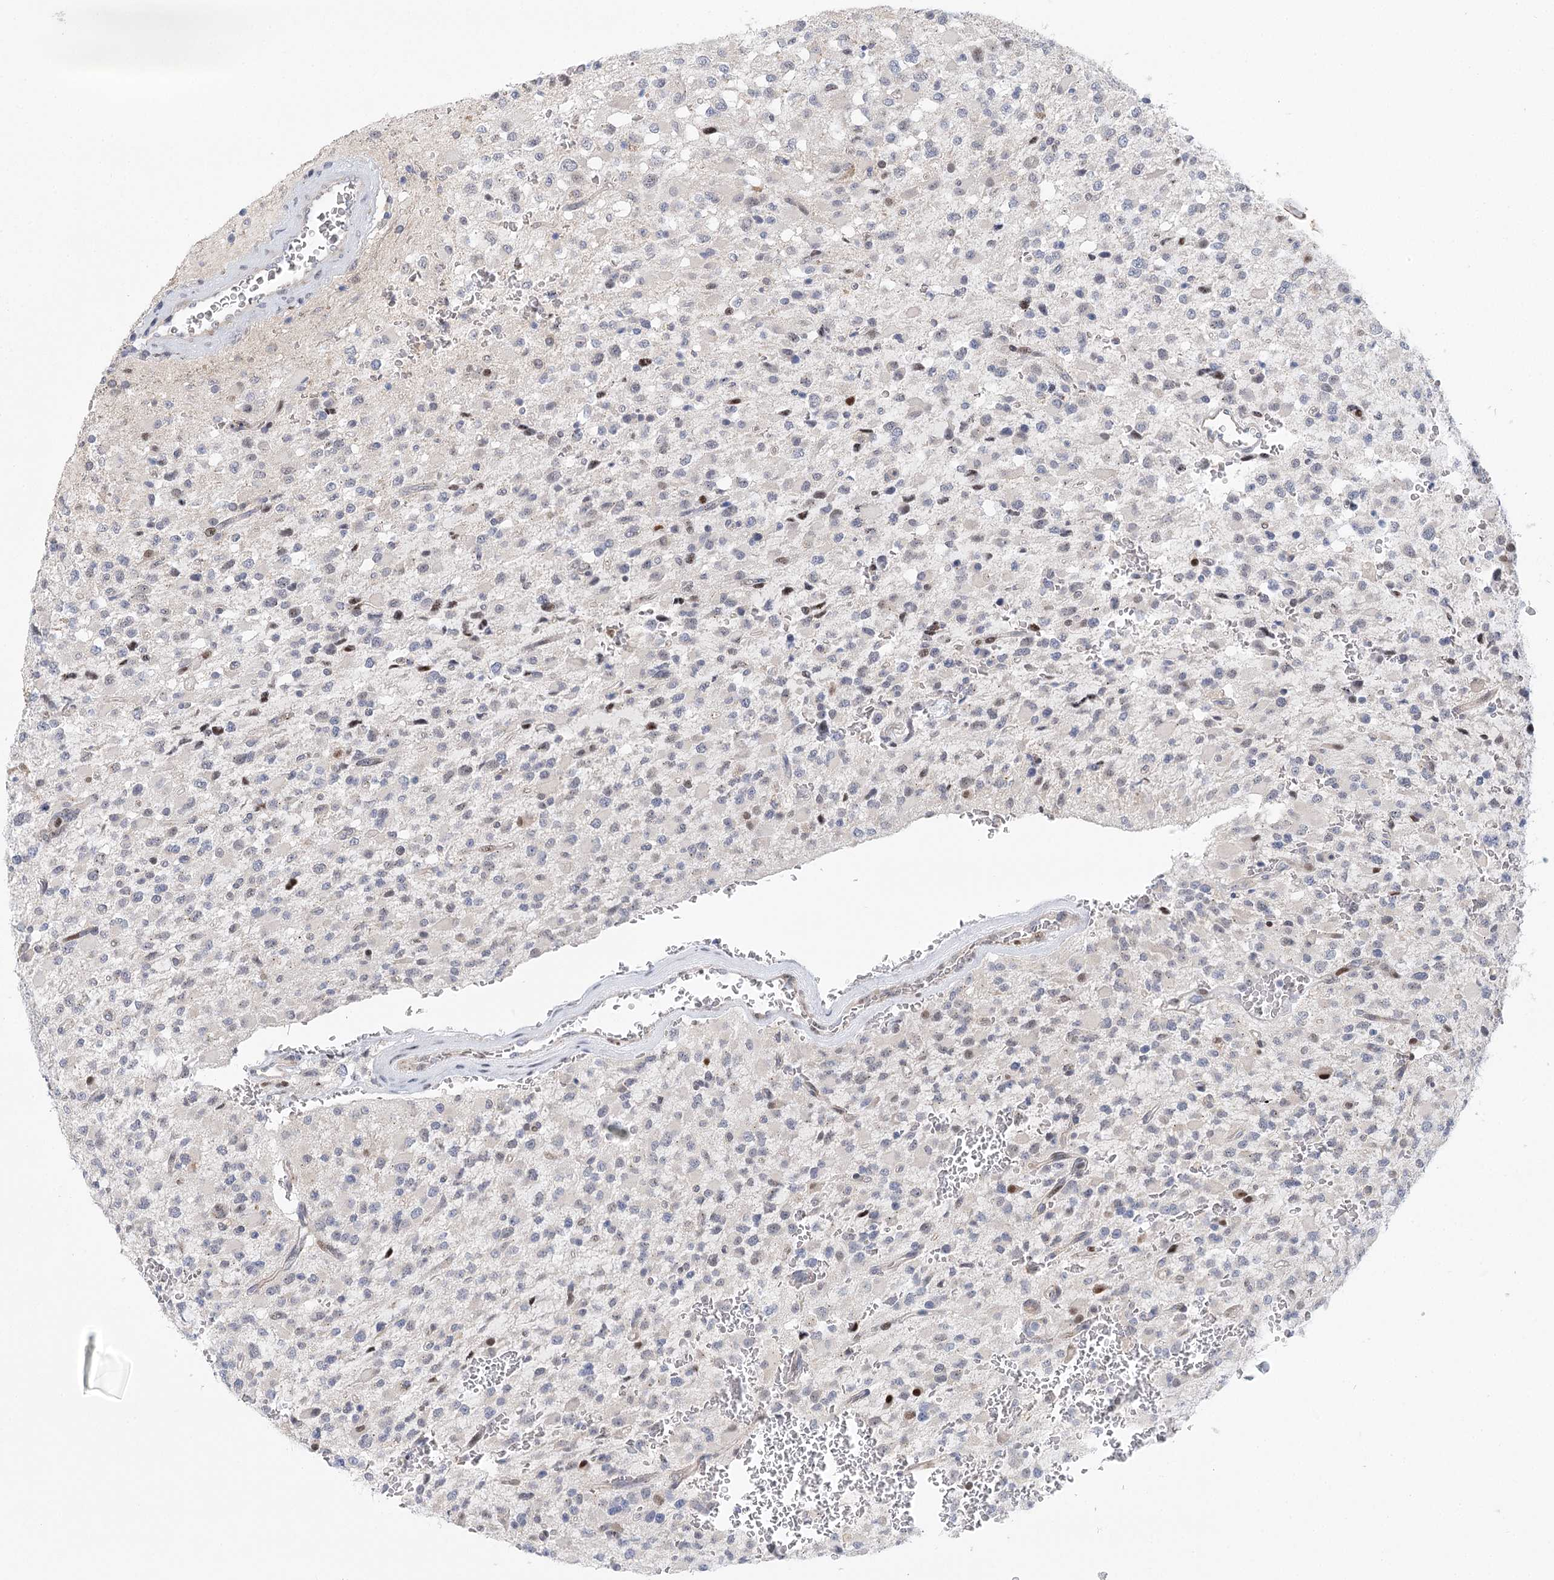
{"staining": {"intensity": "weak", "quantity": "<25%", "location": "nuclear"}, "tissue": "glioma", "cell_type": "Tumor cells", "image_type": "cancer", "snomed": [{"axis": "morphology", "description": "Glioma, malignant, High grade"}, {"axis": "topography", "description": "Brain"}], "caption": "Protein analysis of glioma demonstrates no significant staining in tumor cells.", "gene": "CAMTA1", "patient": {"sex": "male", "age": 34}}